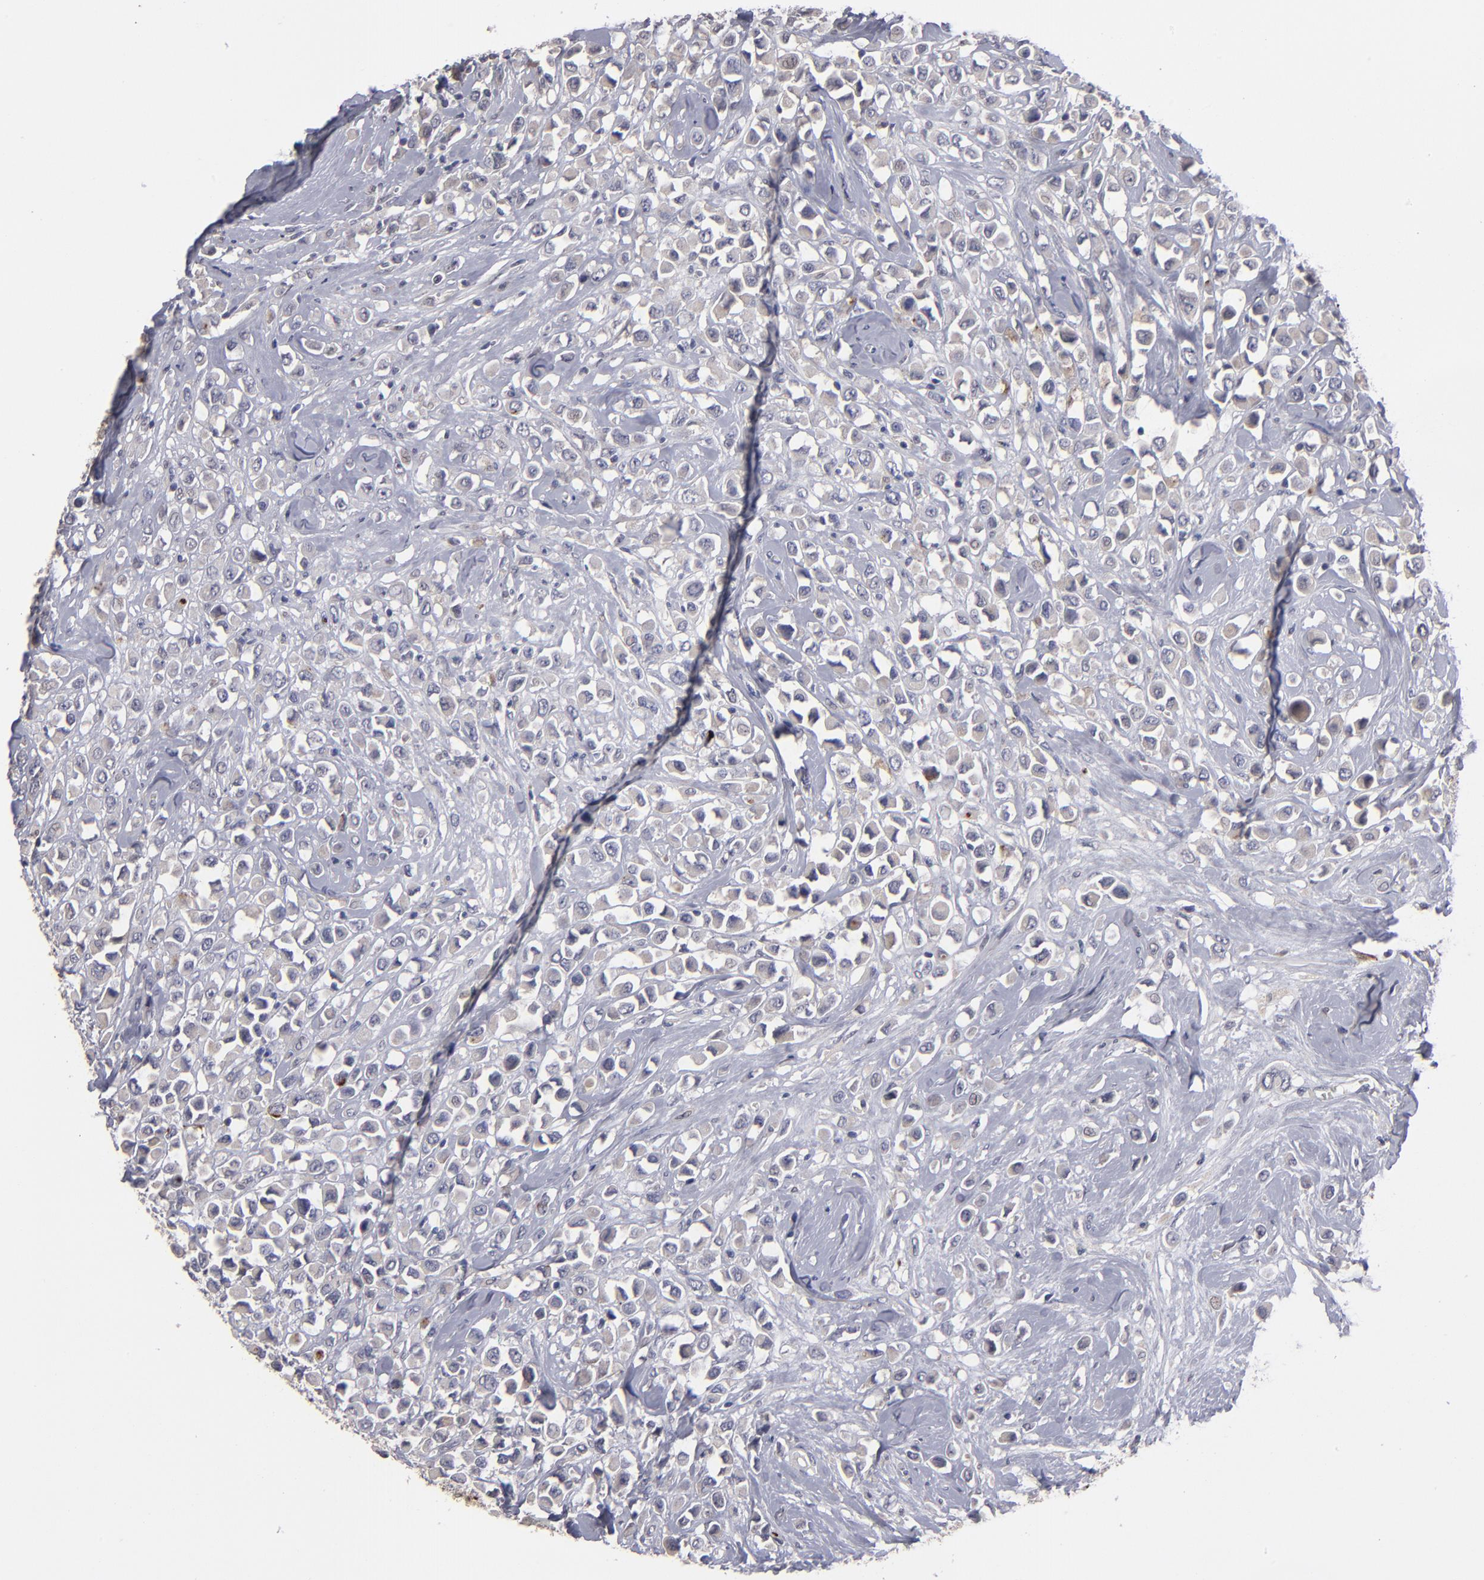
{"staining": {"intensity": "negative", "quantity": "none", "location": "none"}, "tissue": "breast cancer", "cell_type": "Tumor cells", "image_type": "cancer", "snomed": [{"axis": "morphology", "description": "Duct carcinoma"}, {"axis": "topography", "description": "Breast"}], "caption": "This is an immunohistochemistry (IHC) photomicrograph of invasive ductal carcinoma (breast). There is no positivity in tumor cells.", "gene": "GPM6B", "patient": {"sex": "female", "age": 61}}